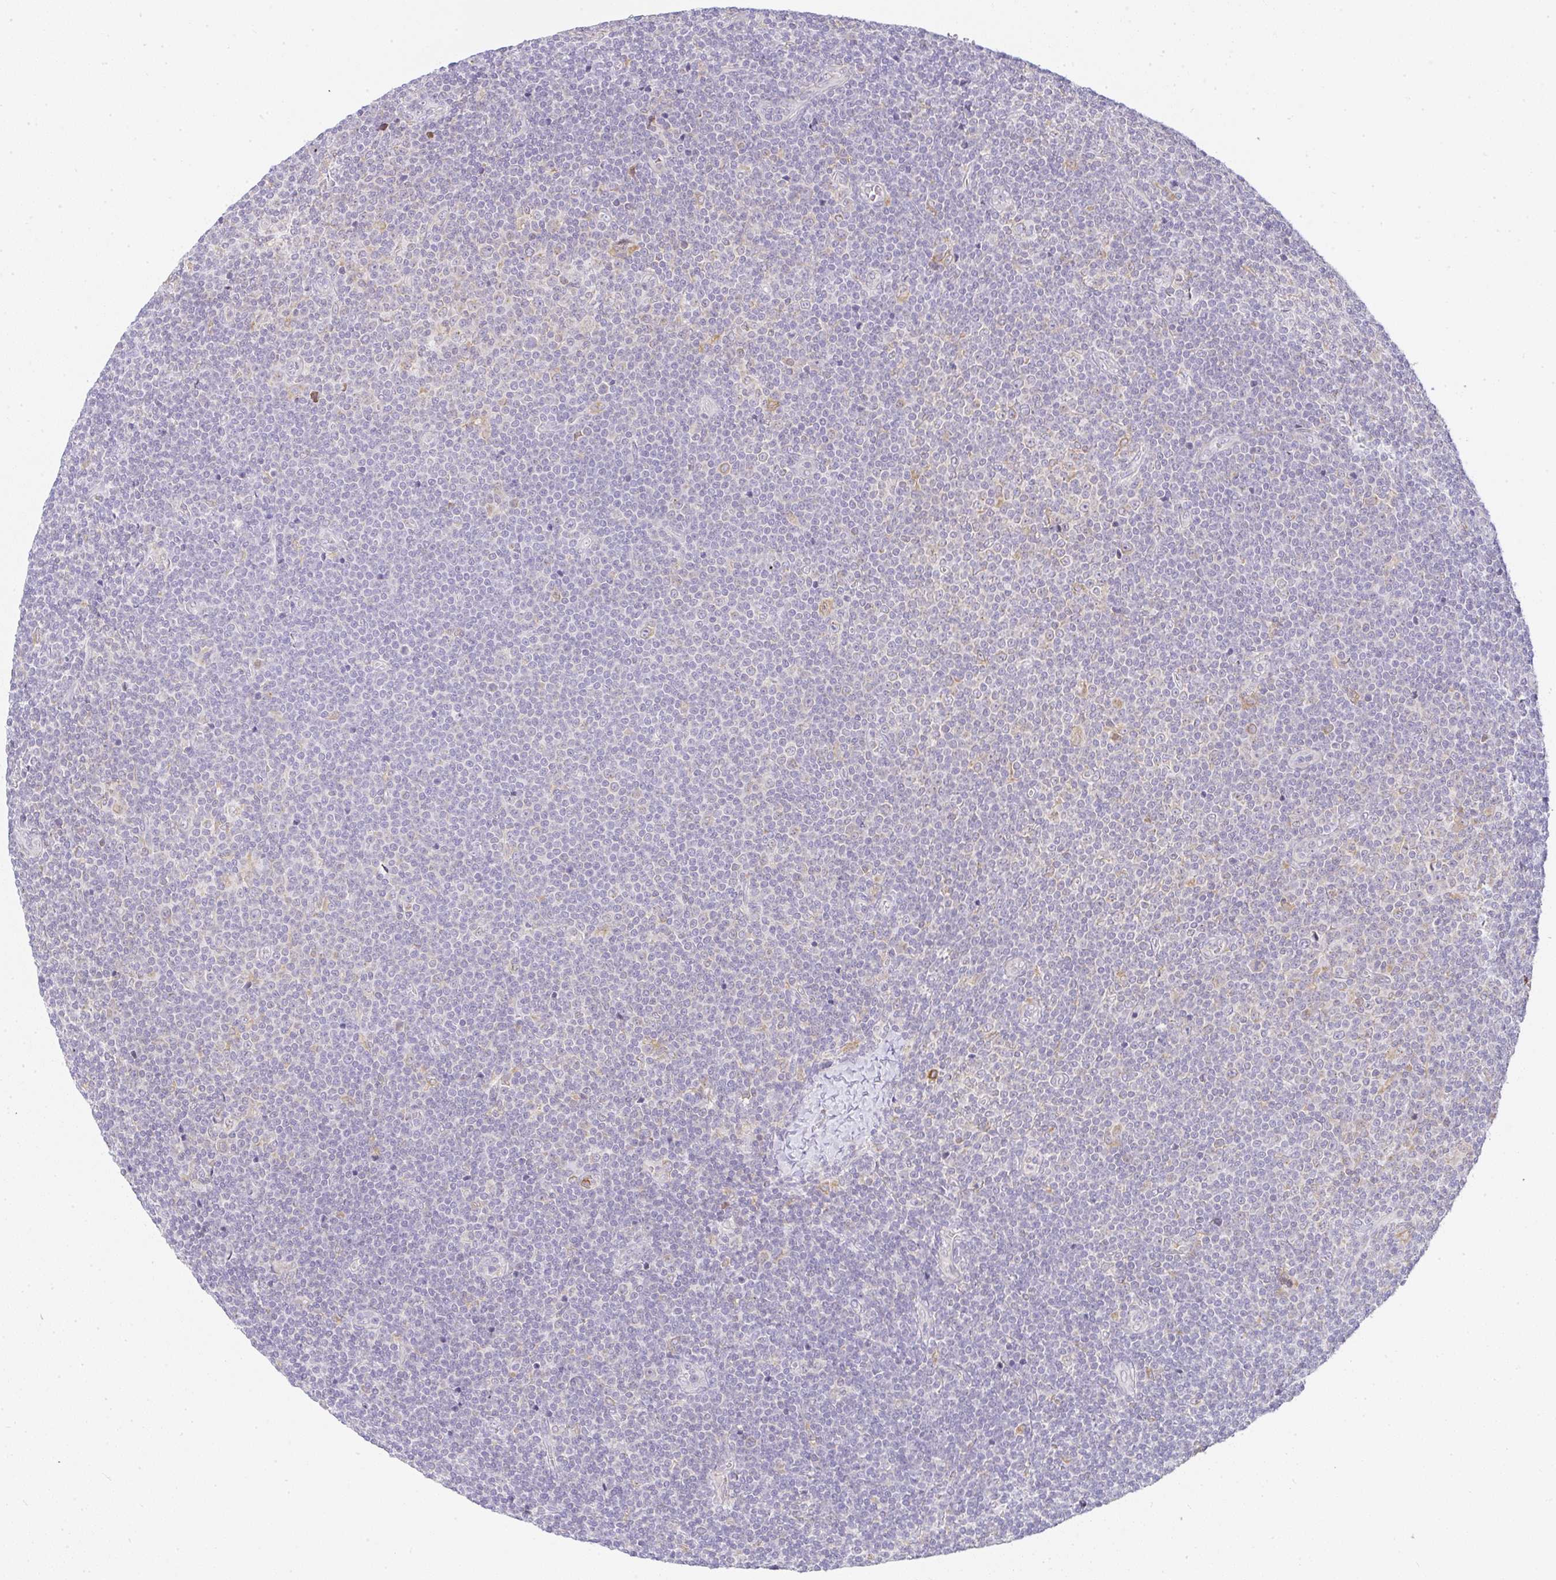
{"staining": {"intensity": "negative", "quantity": "none", "location": "none"}, "tissue": "lymphoma", "cell_type": "Tumor cells", "image_type": "cancer", "snomed": [{"axis": "morphology", "description": "Malignant lymphoma, non-Hodgkin's type, Low grade"}, {"axis": "topography", "description": "Lymph node"}], "caption": "IHC of lymphoma exhibits no staining in tumor cells.", "gene": "DERL2", "patient": {"sex": "male", "age": 48}}